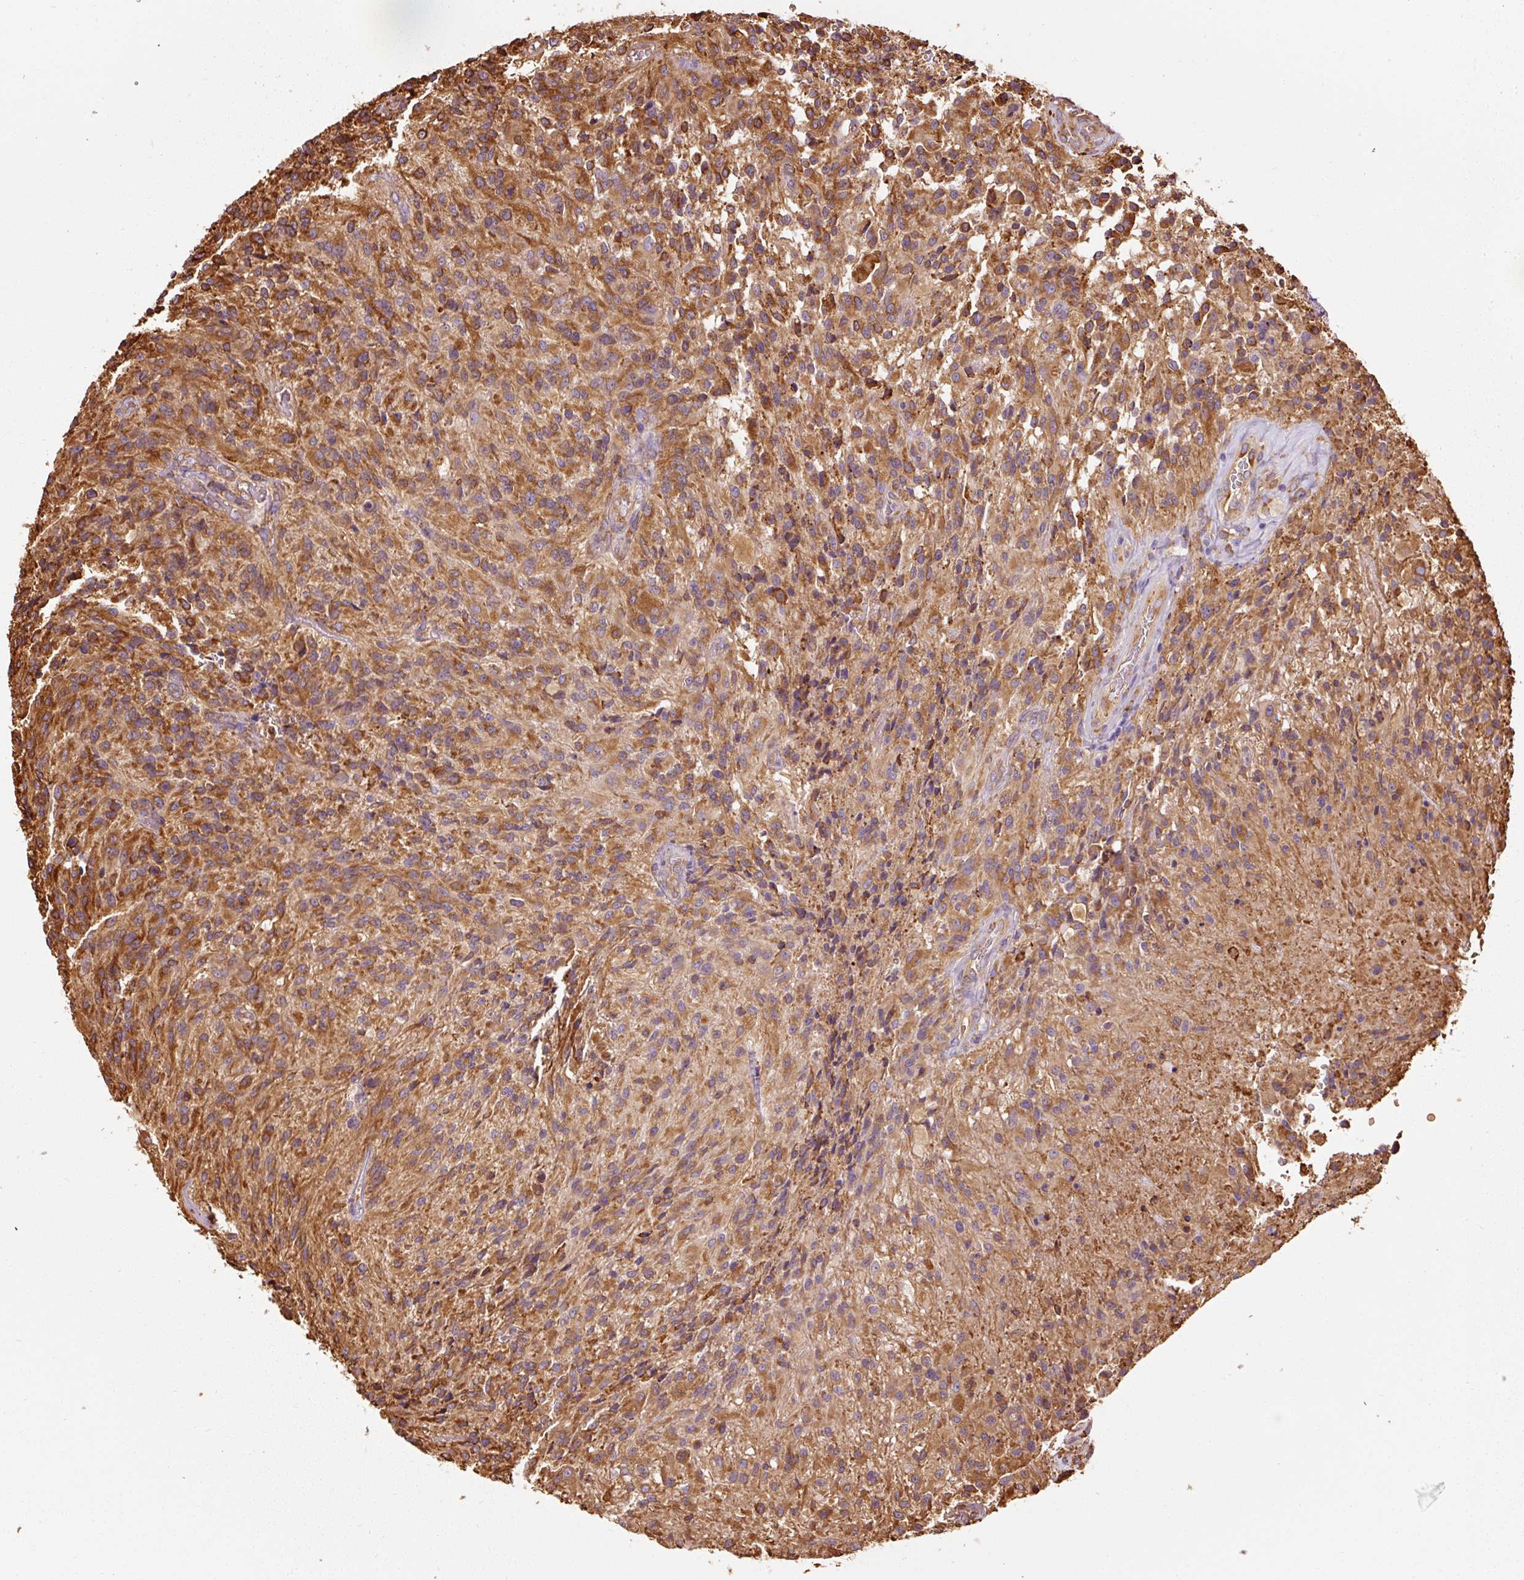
{"staining": {"intensity": "strong", "quantity": ">75%", "location": "cytoplasmic/membranous"}, "tissue": "glioma", "cell_type": "Tumor cells", "image_type": "cancer", "snomed": [{"axis": "morphology", "description": "Normal tissue, NOS"}, {"axis": "morphology", "description": "Glioma, malignant, High grade"}, {"axis": "topography", "description": "Cerebral cortex"}], "caption": "This is a micrograph of immunohistochemistry staining of glioma, which shows strong positivity in the cytoplasmic/membranous of tumor cells.", "gene": "KLC1", "patient": {"sex": "male", "age": 56}}